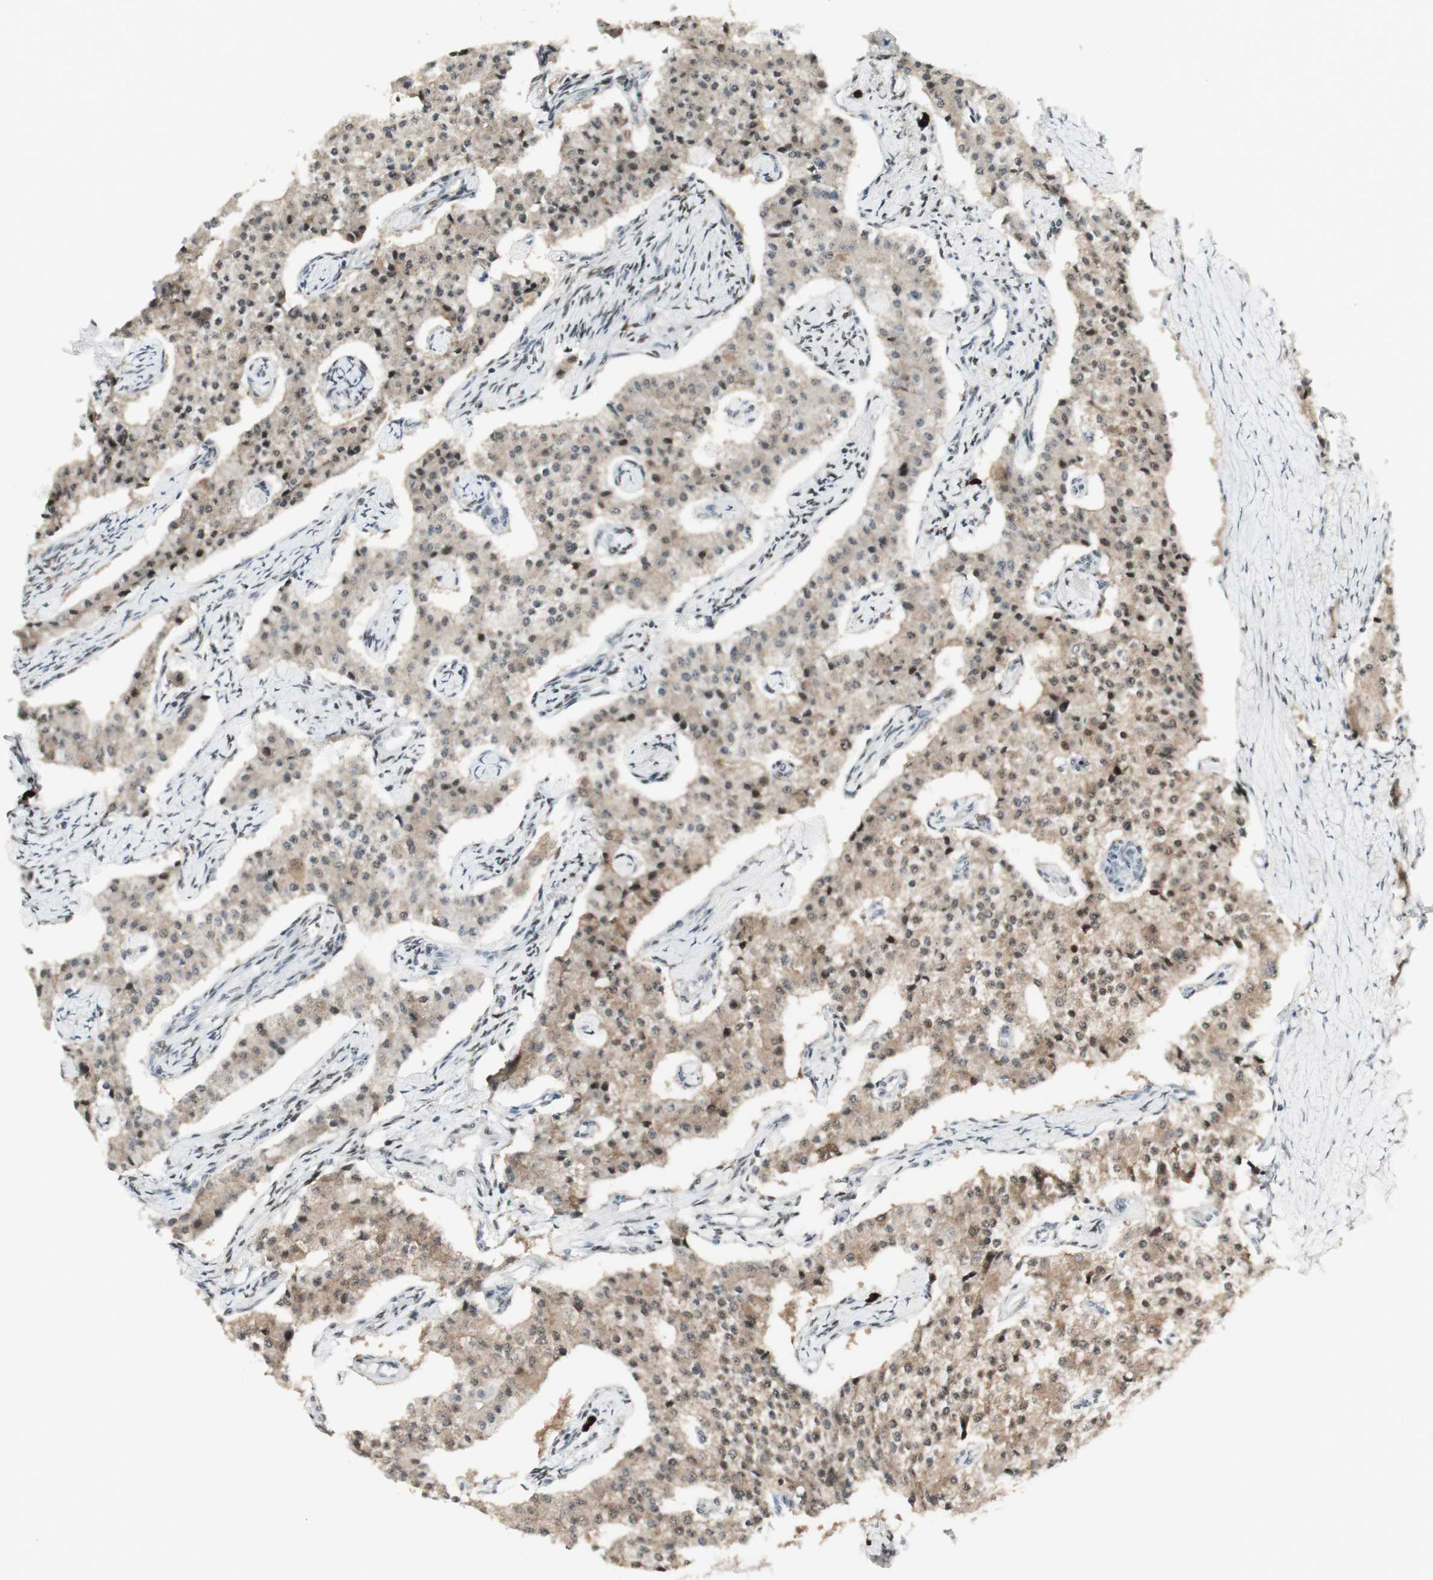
{"staining": {"intensity": "weak", "quantity": ">75%", "location": "cytoplasmic/membranous,nuclear"}, "tissue": "carcinoid", "cell_type": "Tumor cells", "image_type": "cancer", "snomed": [{"axis": "morphology", "description": "Carcinoid, malignant, NOS"}, {"axis": "topography", "description": "Colon"}], "caption": "Protein analysis of malignant carcinoid tissue displays weak cytoplasmic/membranous and nuclear positivity in about >75% of tumor cells. (DAB (3,3'-diaminobenzidine) IHC with brightfield microscopy, high magnification).", "gene": "C1orf116", "patient": {"sex": "female", "age": 52}}